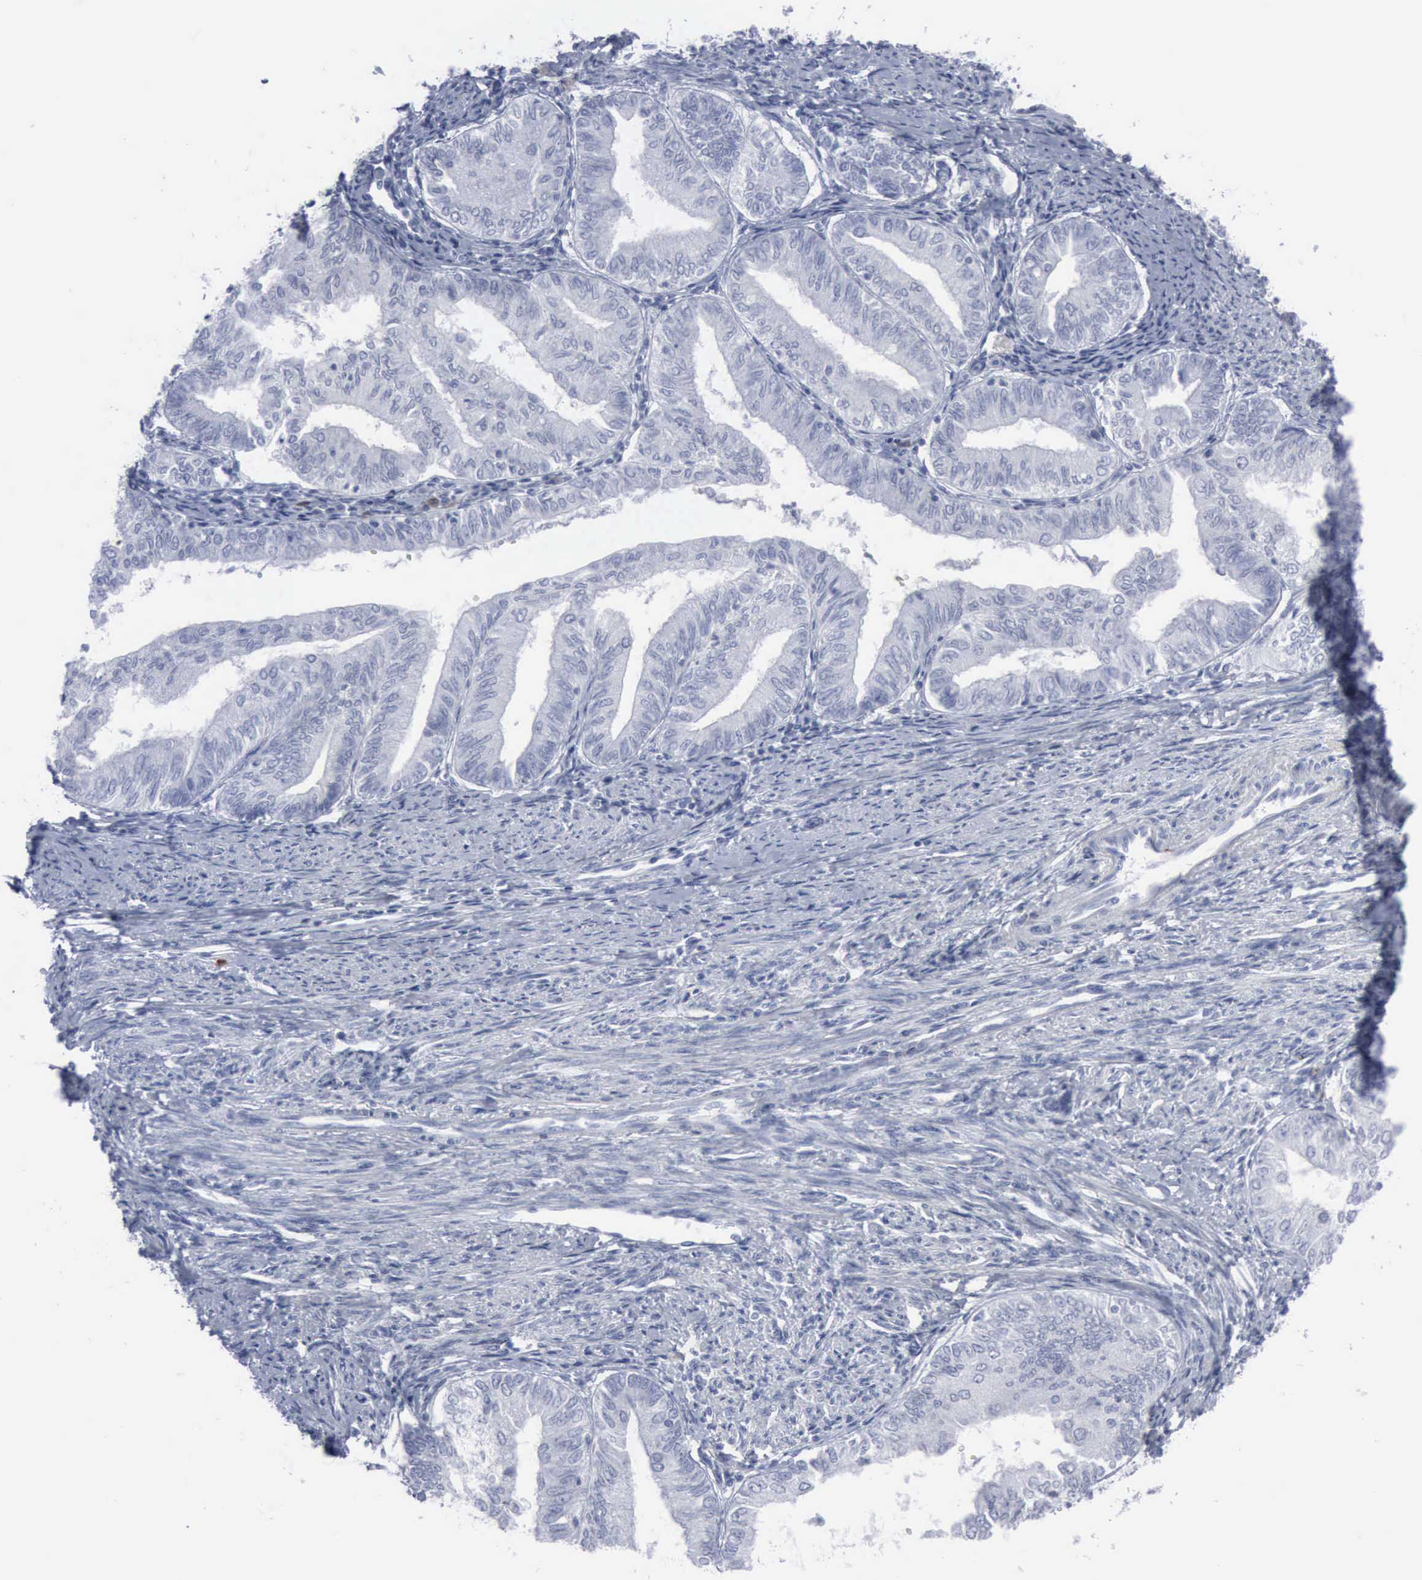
{"staining": {"intensity": "negative", "quantity": "none", "location": "none"}, "tissue": "endometrial cancer", "cell_type": "Tumor cells", "image_type": "cancer", "snomed": [{"axis": "morphology", "description": "Adenocarcinoma, NOS"}, {"axis": "topography", "description": "Endometrium"}], "caption": "Human endometrial cancer (adenocarcinoma) stained for a protein using immunohistochemistry reveals no positivity in tumor cells.", "gene": "VCAM1", "patient": {"sex": "female", "age": 66}}